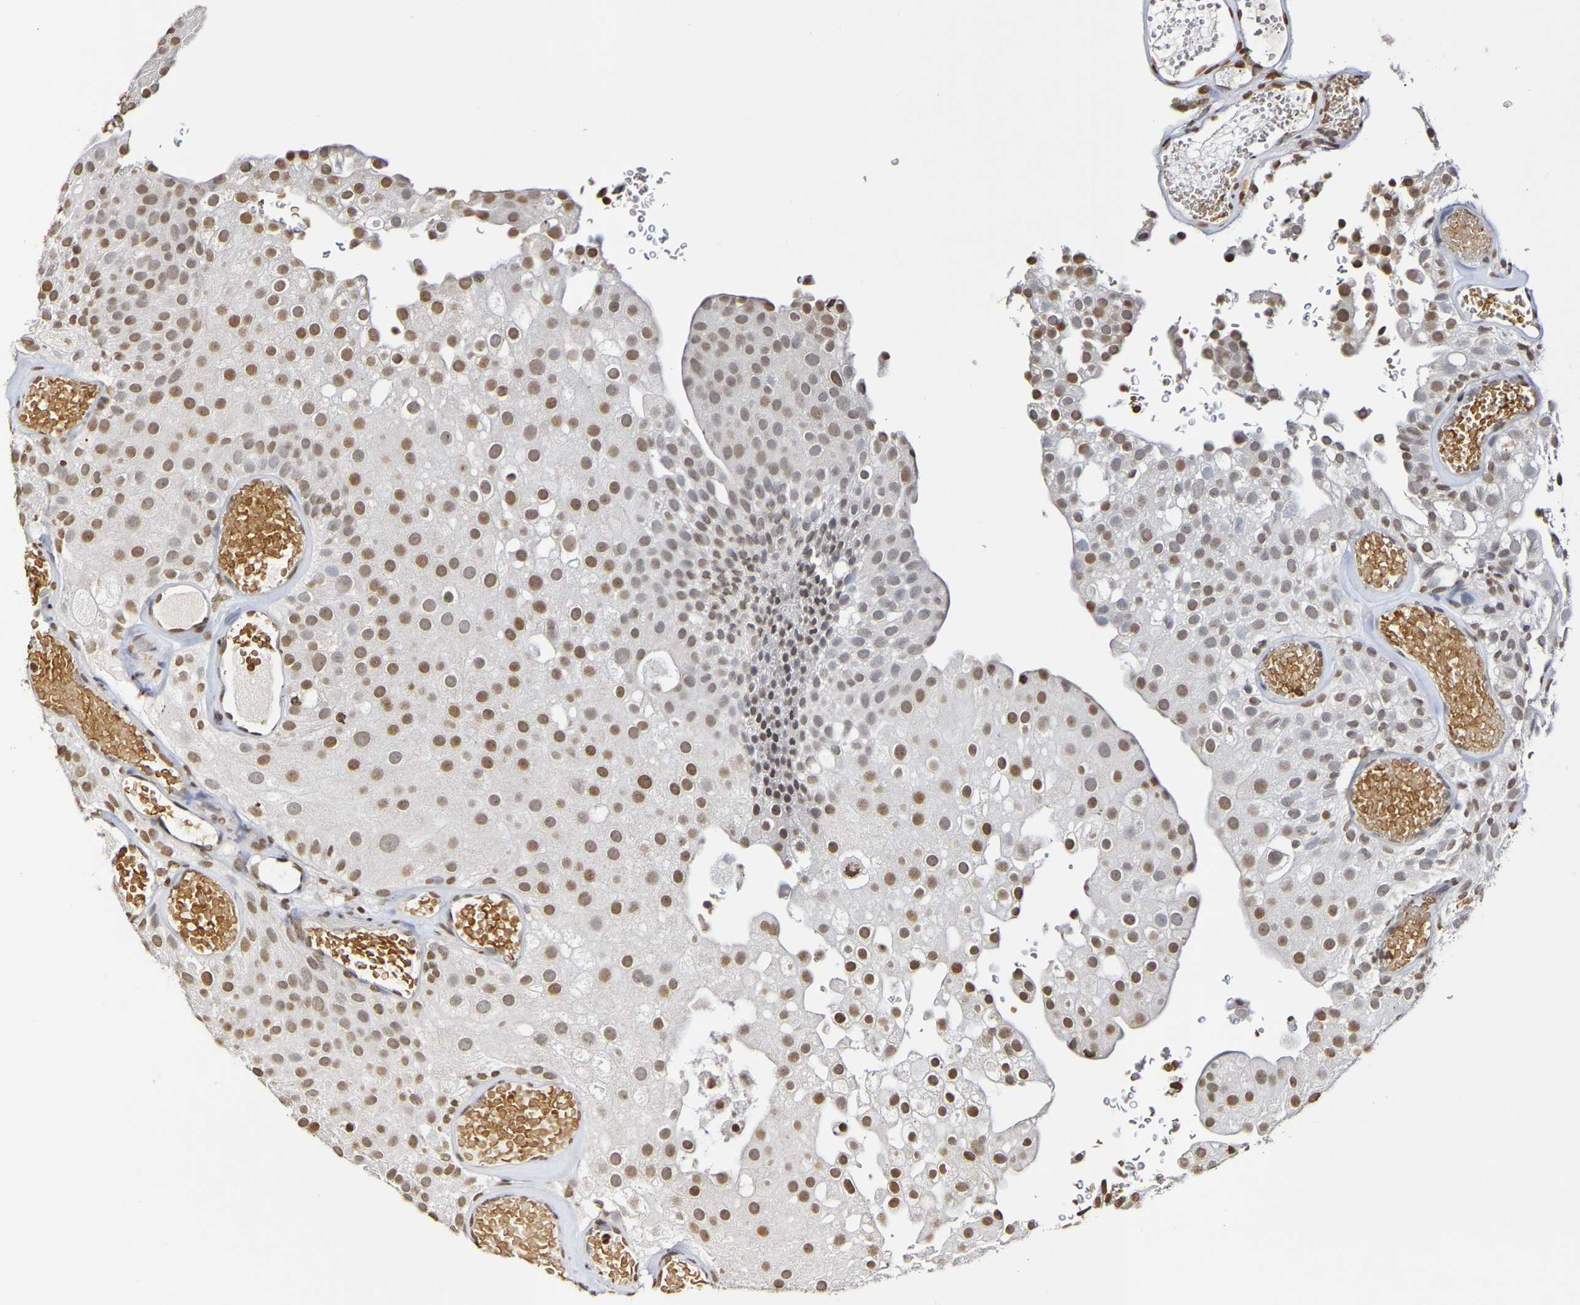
{"staining": {"intensity": "moderate", "quantity": ">75%", "location": "nuclear"}, "tissue": "urothelial cancer", "cell_type": "Tumor cells", "image_type": "cancer", "snomed": [{"axis": "morphology", "description": "Urothelial carcinoma, Low grade"}, {"axis": "topography", "description": "Urinary bladder"}], "caption": "The immunohistochemical stain highlights moderate nuclear staining in tumor cells of urothelial cancer tissue.", "gene": "ATF4", "patient": {"sex": "male", "age": 78}}